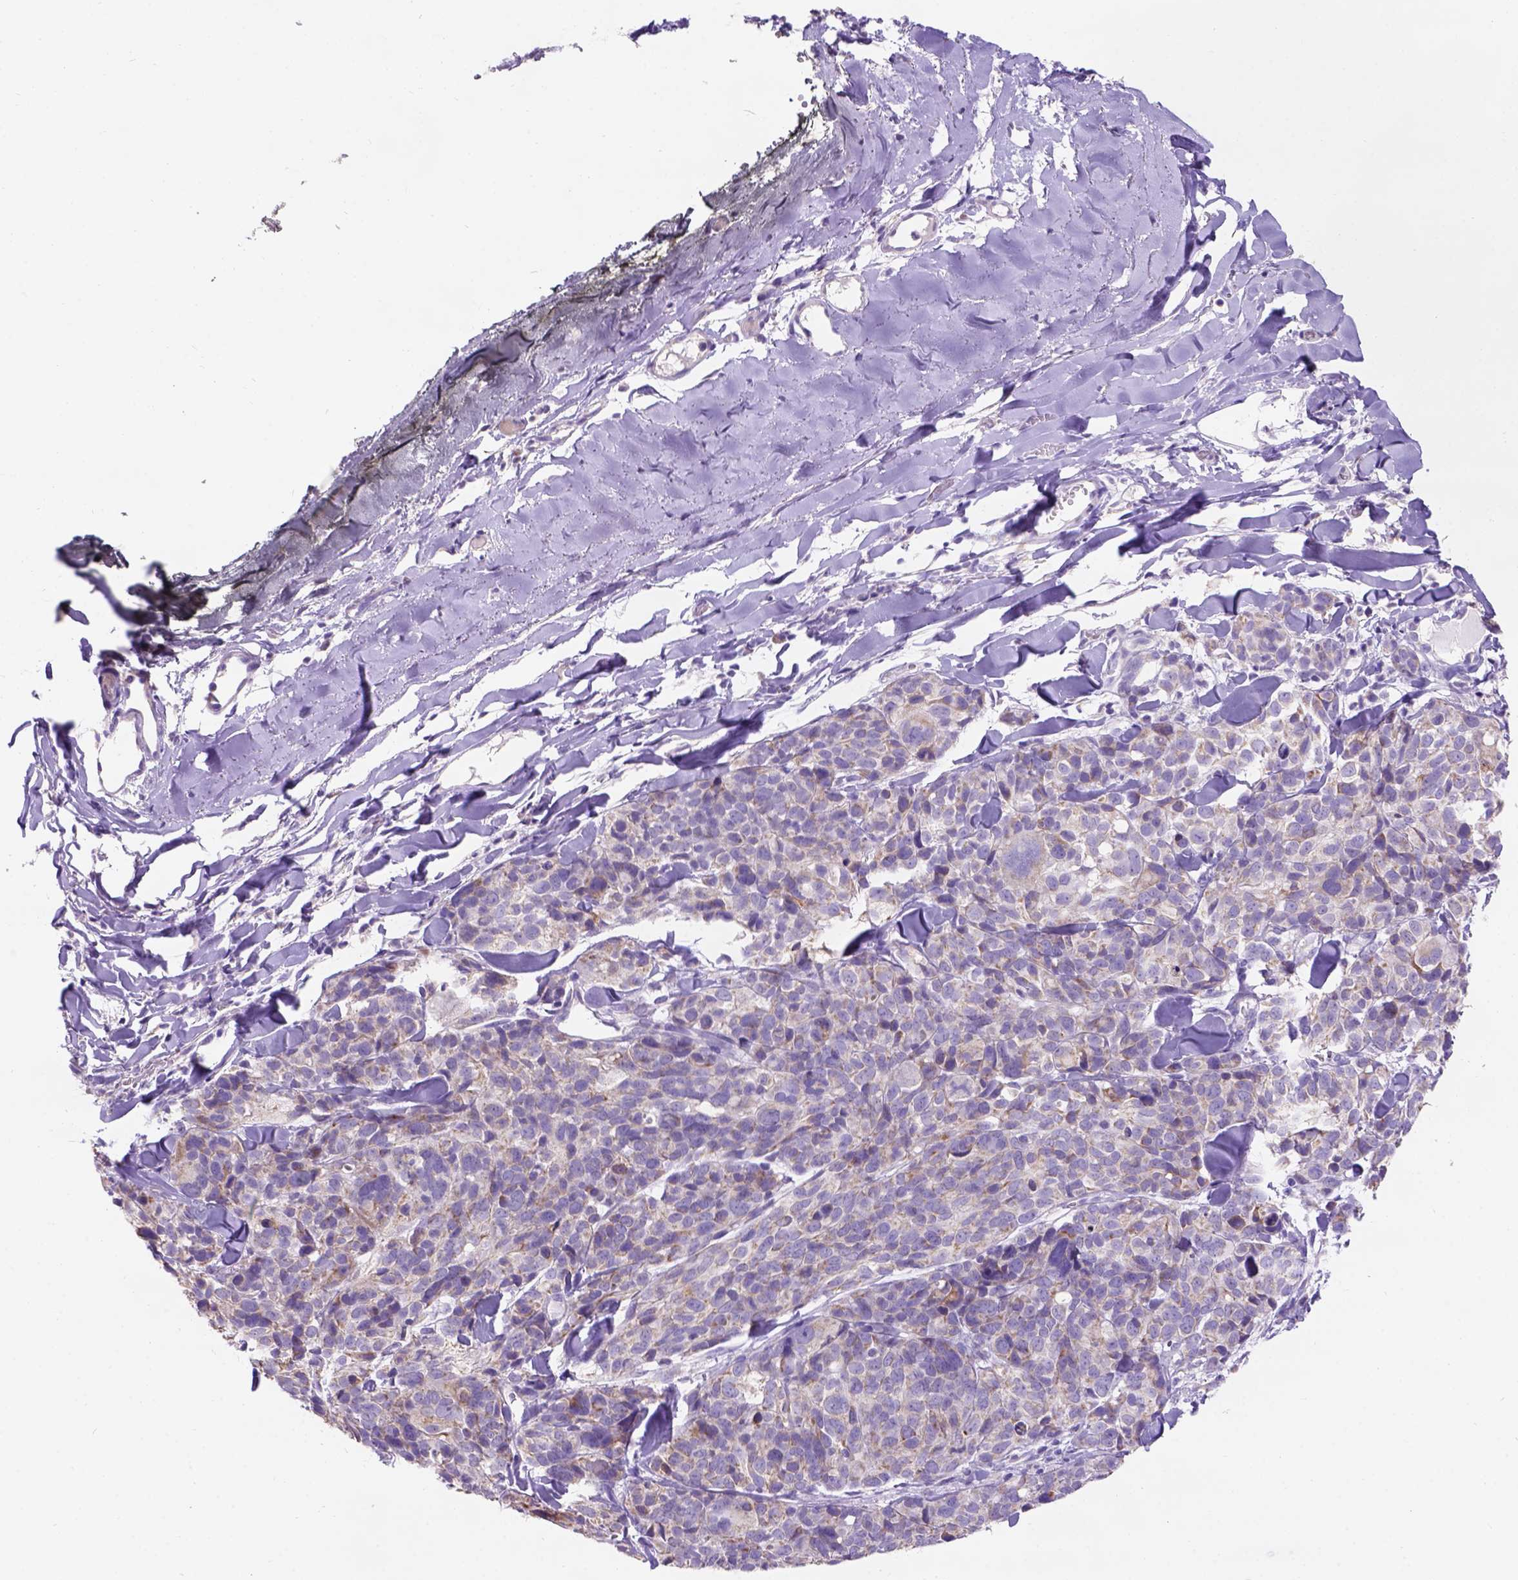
{"staining": {"intensity": "weak", "quantity": ">75%", "location": "cytoplasmic/membranous"}, "tissue": "melanoma", "cell_type": "Tumor cells", "image_type": "cancer", "snomed": [{"axis": "morphology", "description": "Malignant melanoma, NOS"}, {"axis": "topography", "description": "Skin"}], "caption": "A histopathology image of melanoma stained for a protein shows weak cytoplasmic/membranous brown staining in tumor cells. The protein is stained brown, and the nuclei are stained in blue (DAB IHC with brightfield microscopy, high magnification).", "gene": "L2HGDH", "patient": {"sex": "male", "age": 51}}